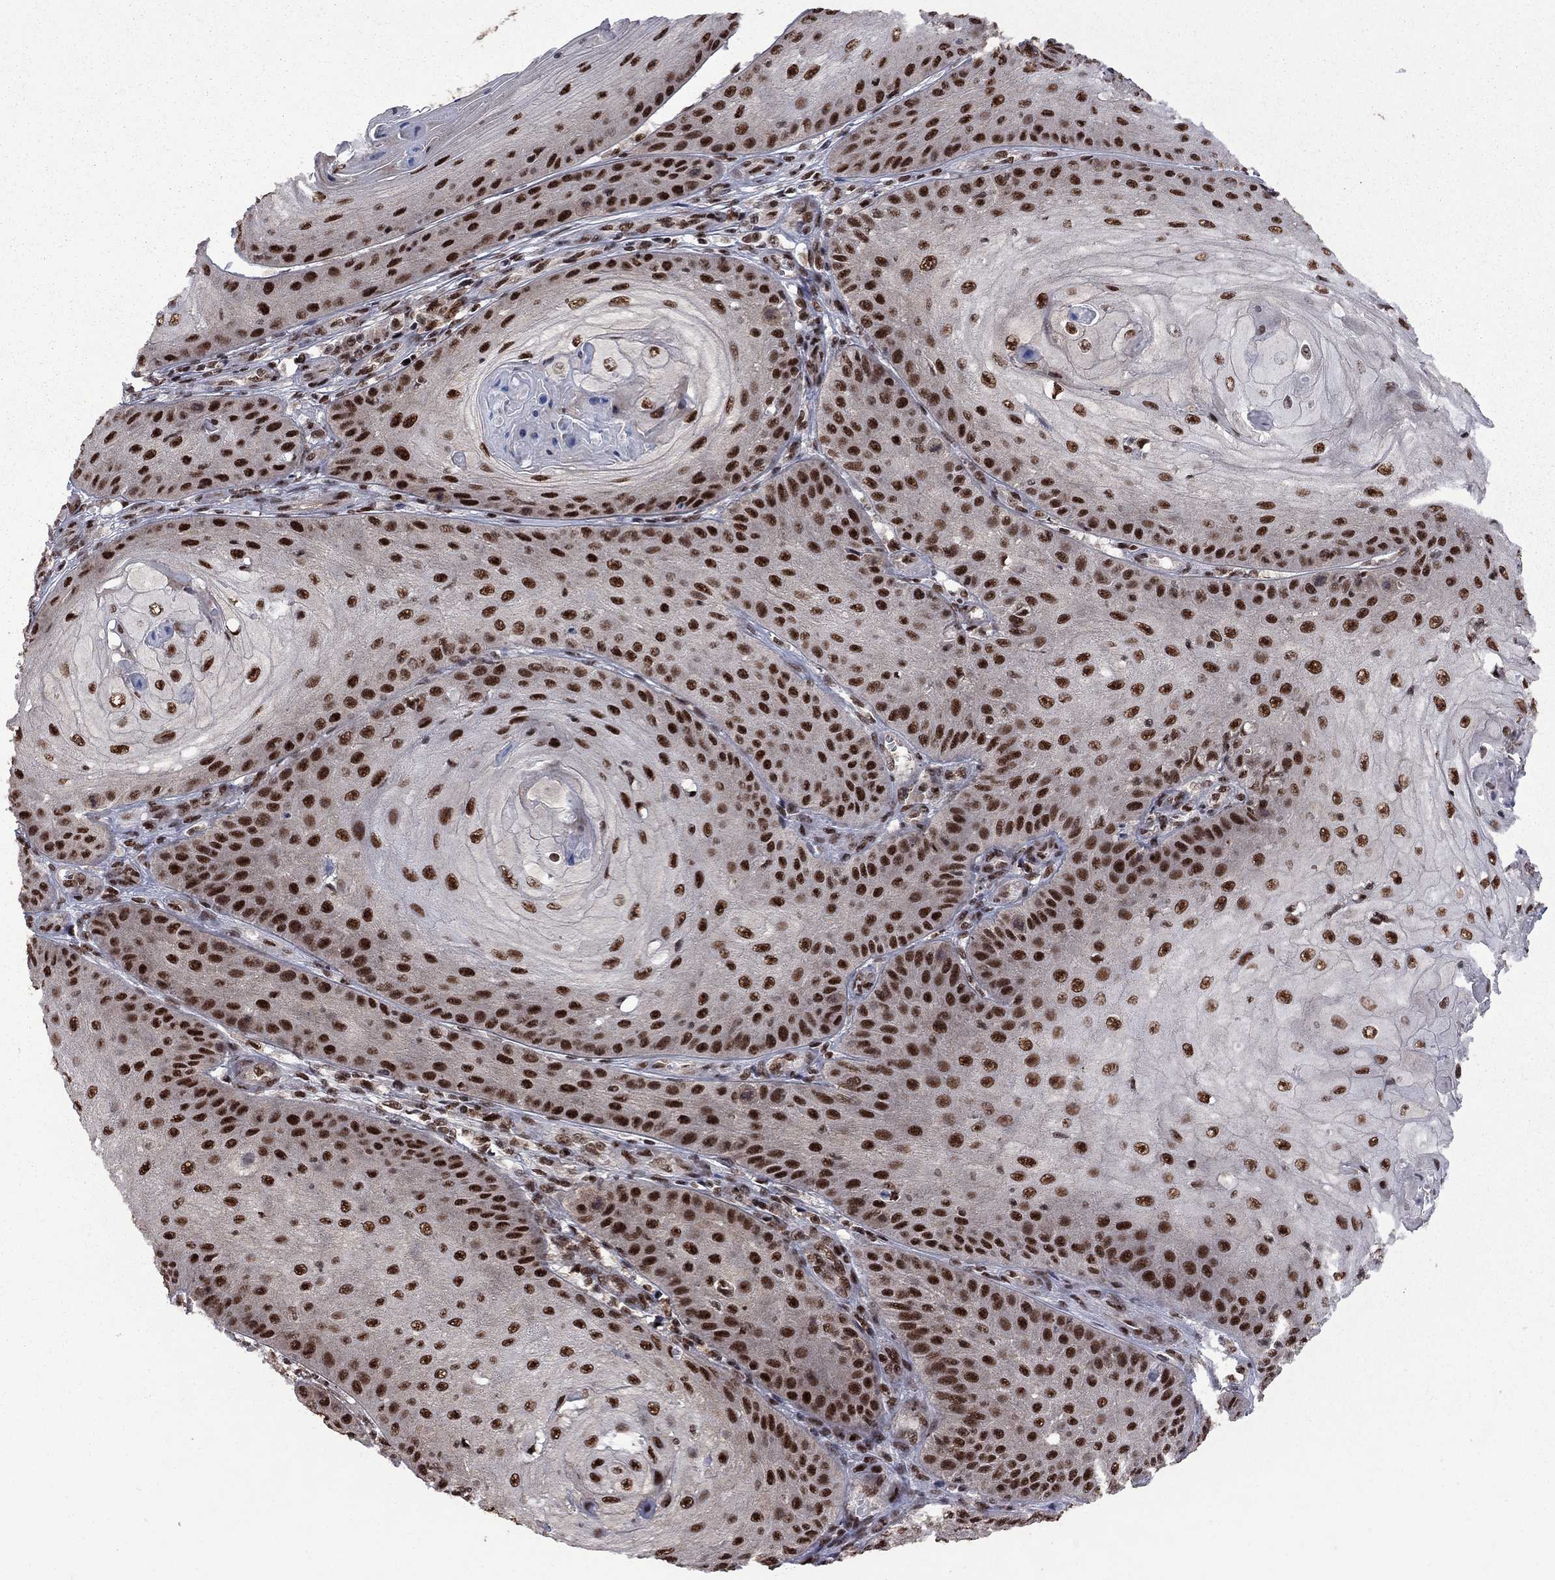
{"staining": {"intensity": "strong", "quantity": ">75%", "location": "nuclear"}, "tissue": "skin cancer", "cell_type": "Tumor cells", "image_type": "cancer", "snomed": [{"axis": "morphology", "description": "Squamous cell carcinoma, NOS"}, {"axis": "topography", "description": "Skin"}], "caption": "About >75% of tumor cells in skin cancer (squamous cell carcinoma) reveal strong nuclear protein expression as visualized by brown immunohistochemical staining.", "gene": "MED25", "patient": {"sex": "male", "age": 70}}